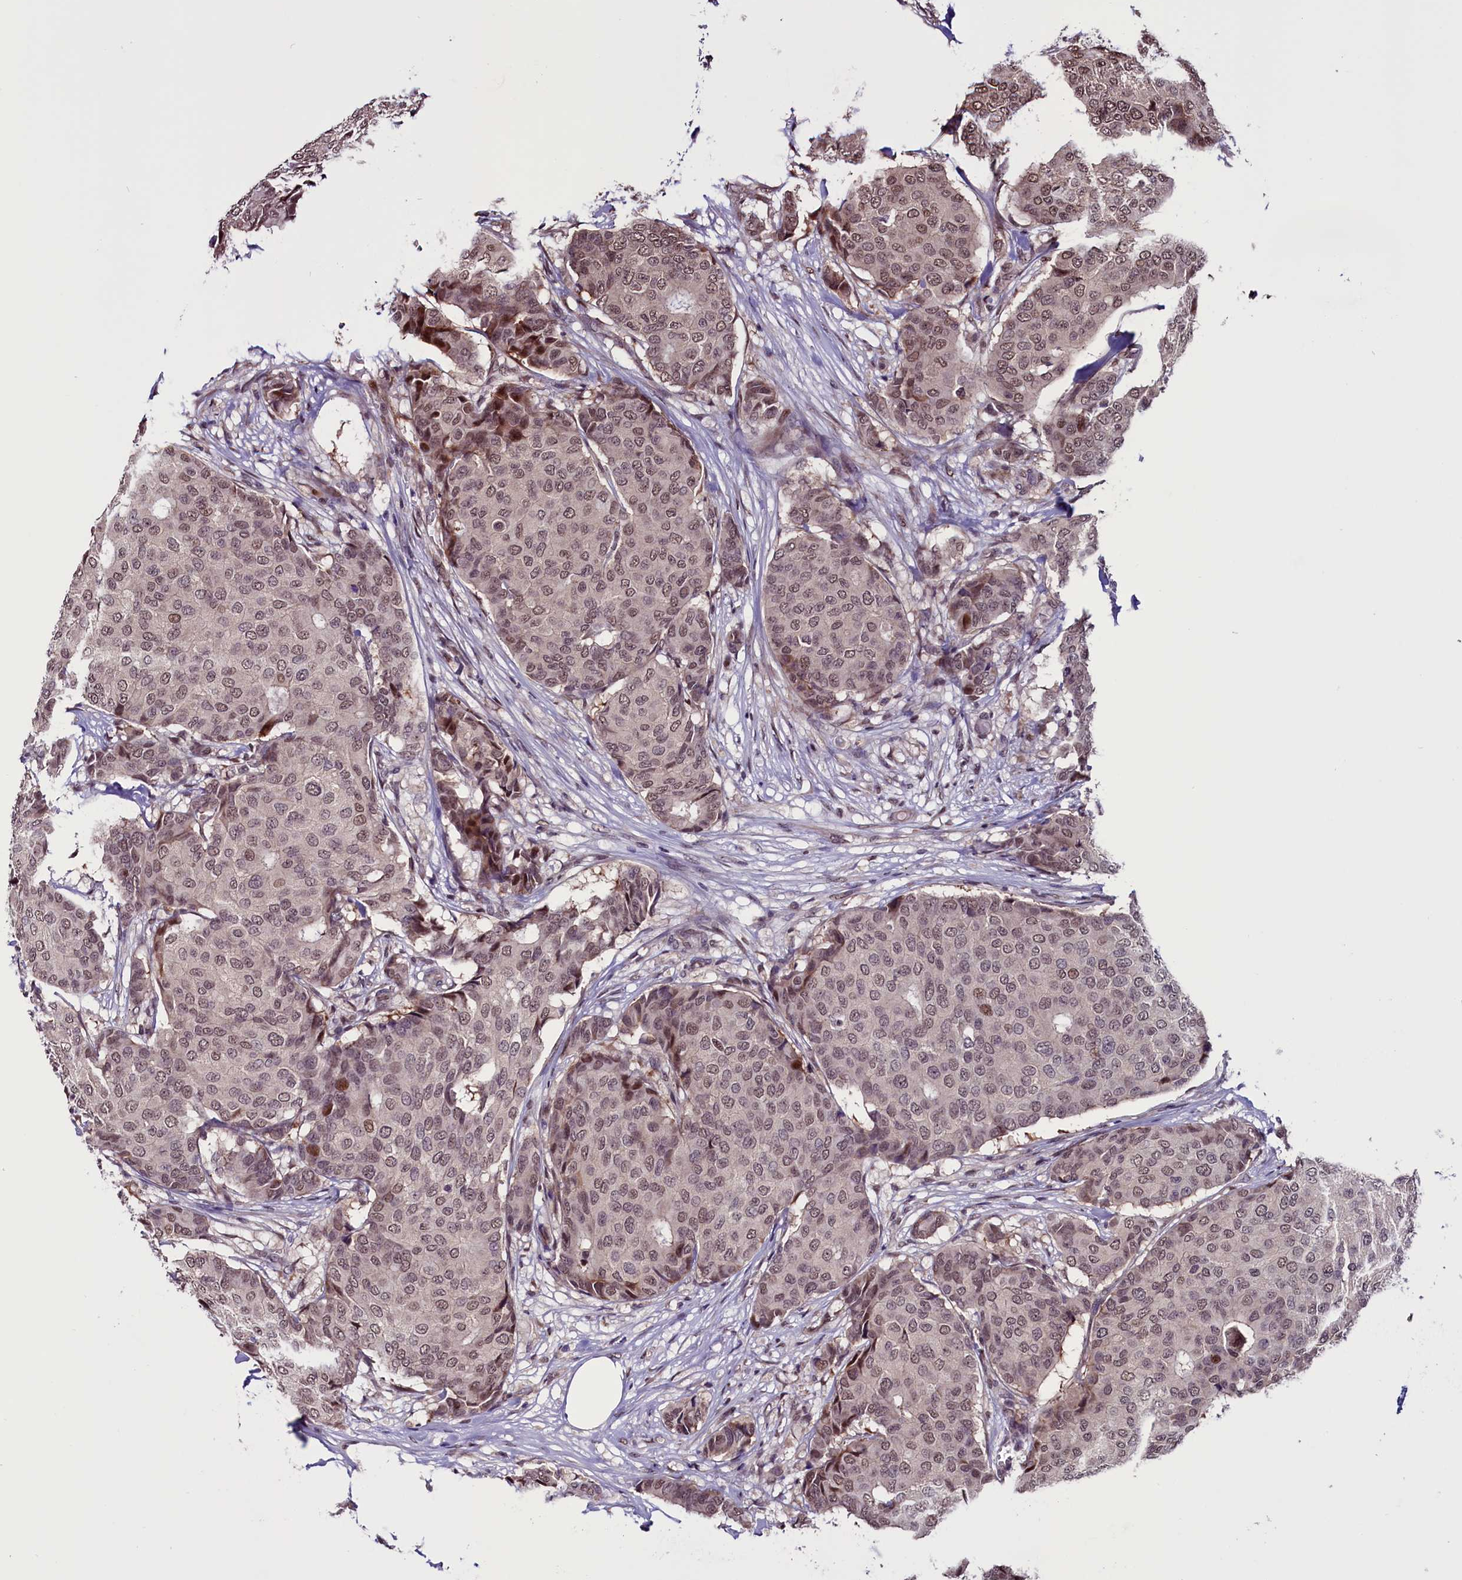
{"staining": {"intensity": "moderate", "quantity": ">75%", "location": "nuclear"}, "tissue": "breast cancer", "cell_type": "Tumor cells", "image_type": "cancer", "snomed": [{"axis": "morphology", "description": "Duct carcinoma"}, {"axis": "topography", "description": "Breast"}], "caption": "This image demonstrates intraductal carcinoma (breast) stained with immunohistochemistry to label a protein in brown. The nuclear of tumor cells show moderate positivity for the protein. Nuclei are counter-stained blue.", "gene": "RNMT", "patient": {"sex": "female", "age": 75}}